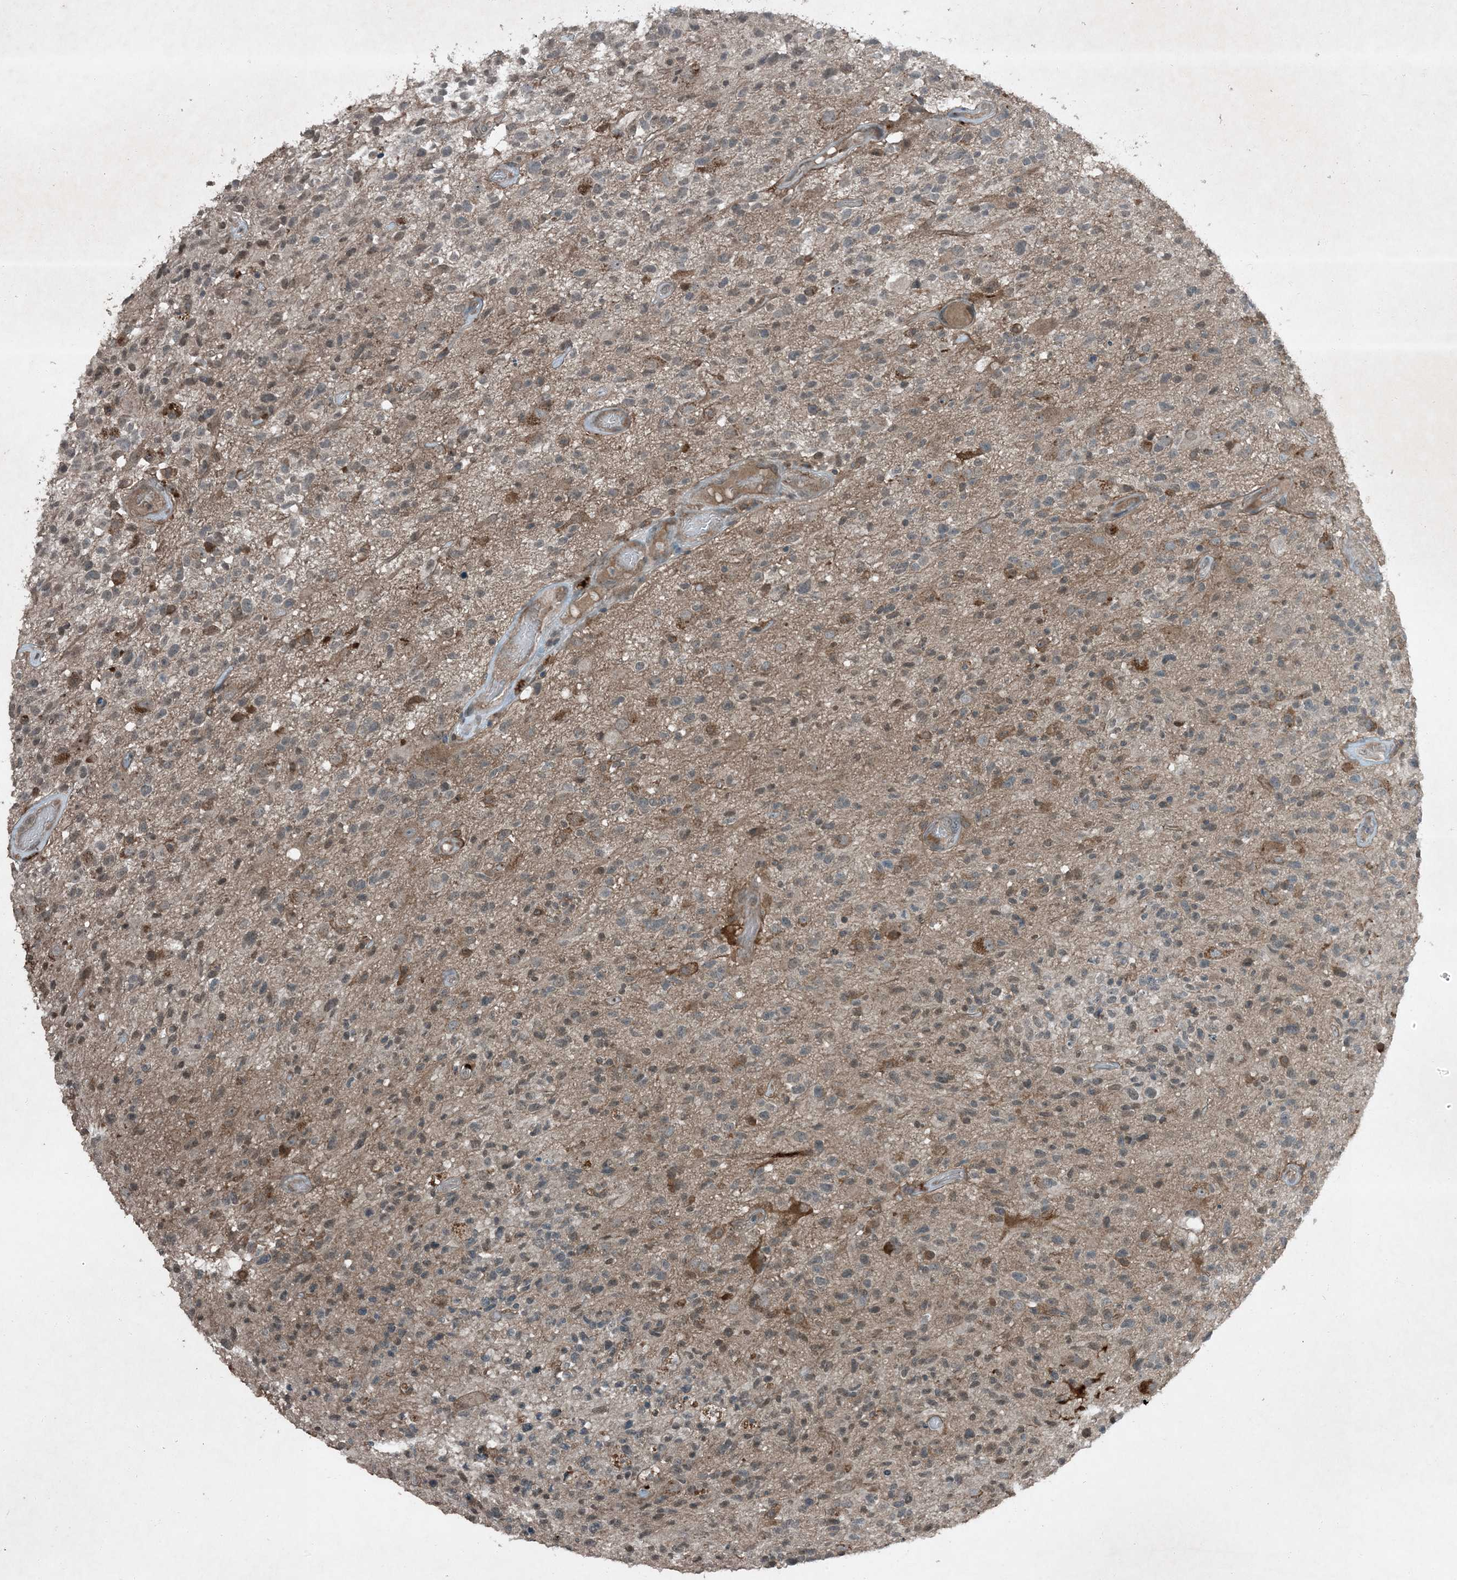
{"staining": {"intensity": "weak", "quantity": "<25%", "location": "cytoplasmic/membranous"}, "tissue": "glioma", "cell_type": "Tumor cells", "image_type": "cancer", "snomed": [{"axis": "morphology", "description": "Glioma, malignant, High grade"}, {"axis": "morphology", "description": "Glioblastoma, NOS"}, {"axis": "topography", "description": "Brain"}], "caption": "IHC image of neoplastic tissue: human glioma stained with DAB (3,3'-diaminobenzidine) reveals no significant protein staining in tumor cells.", "gene": "MDN1", "patient": {"sex": "male", "age": 60}}